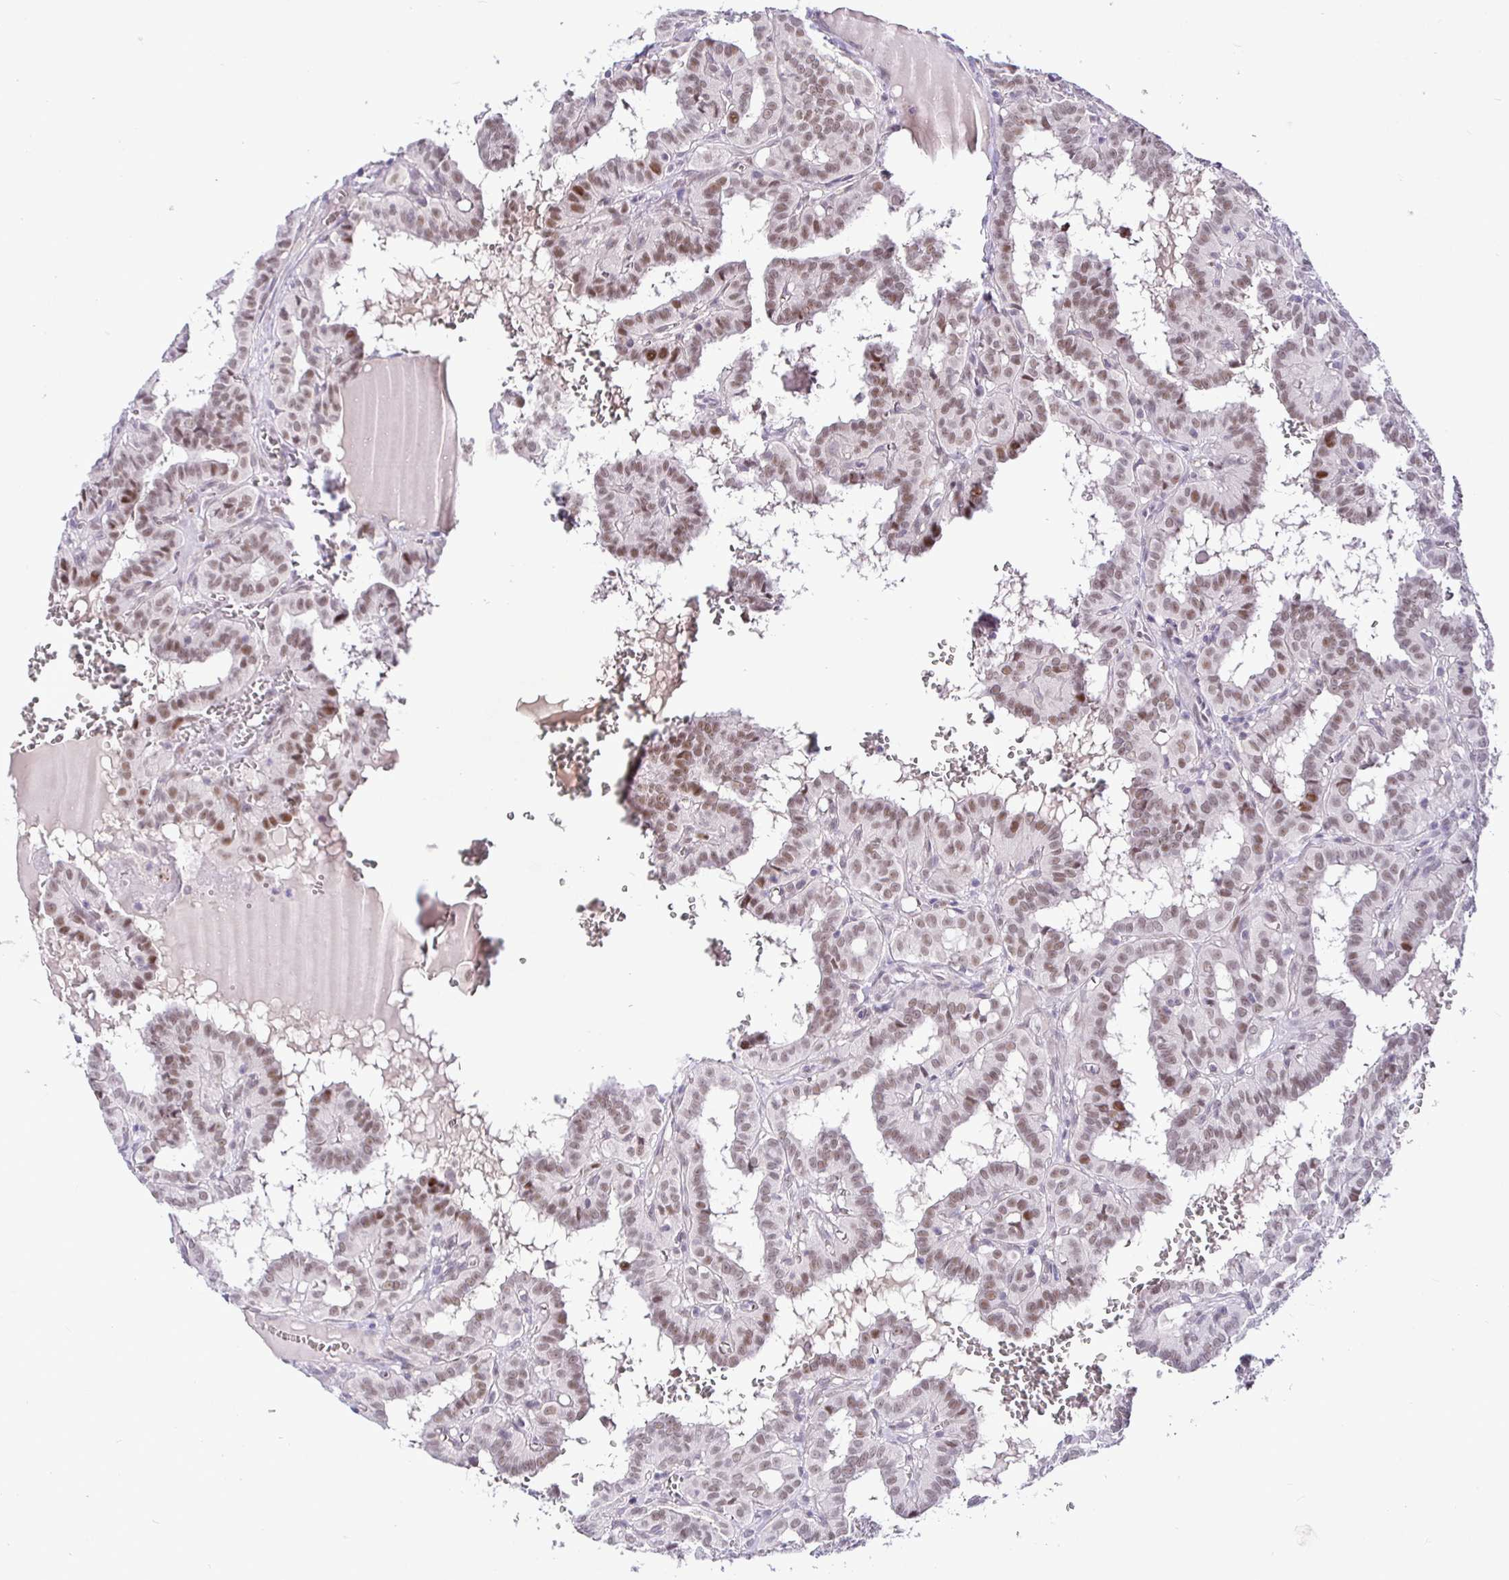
{"staining": {"intensity": "moderate", "quantity": ">75%", "location": "nuclear"}, "tissue": "thyroid cancer", "cell_type": "Tumor cells", "image_type": "cancer", "snomed": [{"axis": "morphology", "description": "Papillary adenocarcinoma, NOS"}, {"axis": "topography", "description": "Thyroid gland"}], "caption": "Tumor cells demonstrate medium levels of moderate nuclear staining in about >75% of cells in human papillary adenocarcinoma (thyroid).", "gene": "NUP188", "patient": {"sex": "female", "age": 21}}